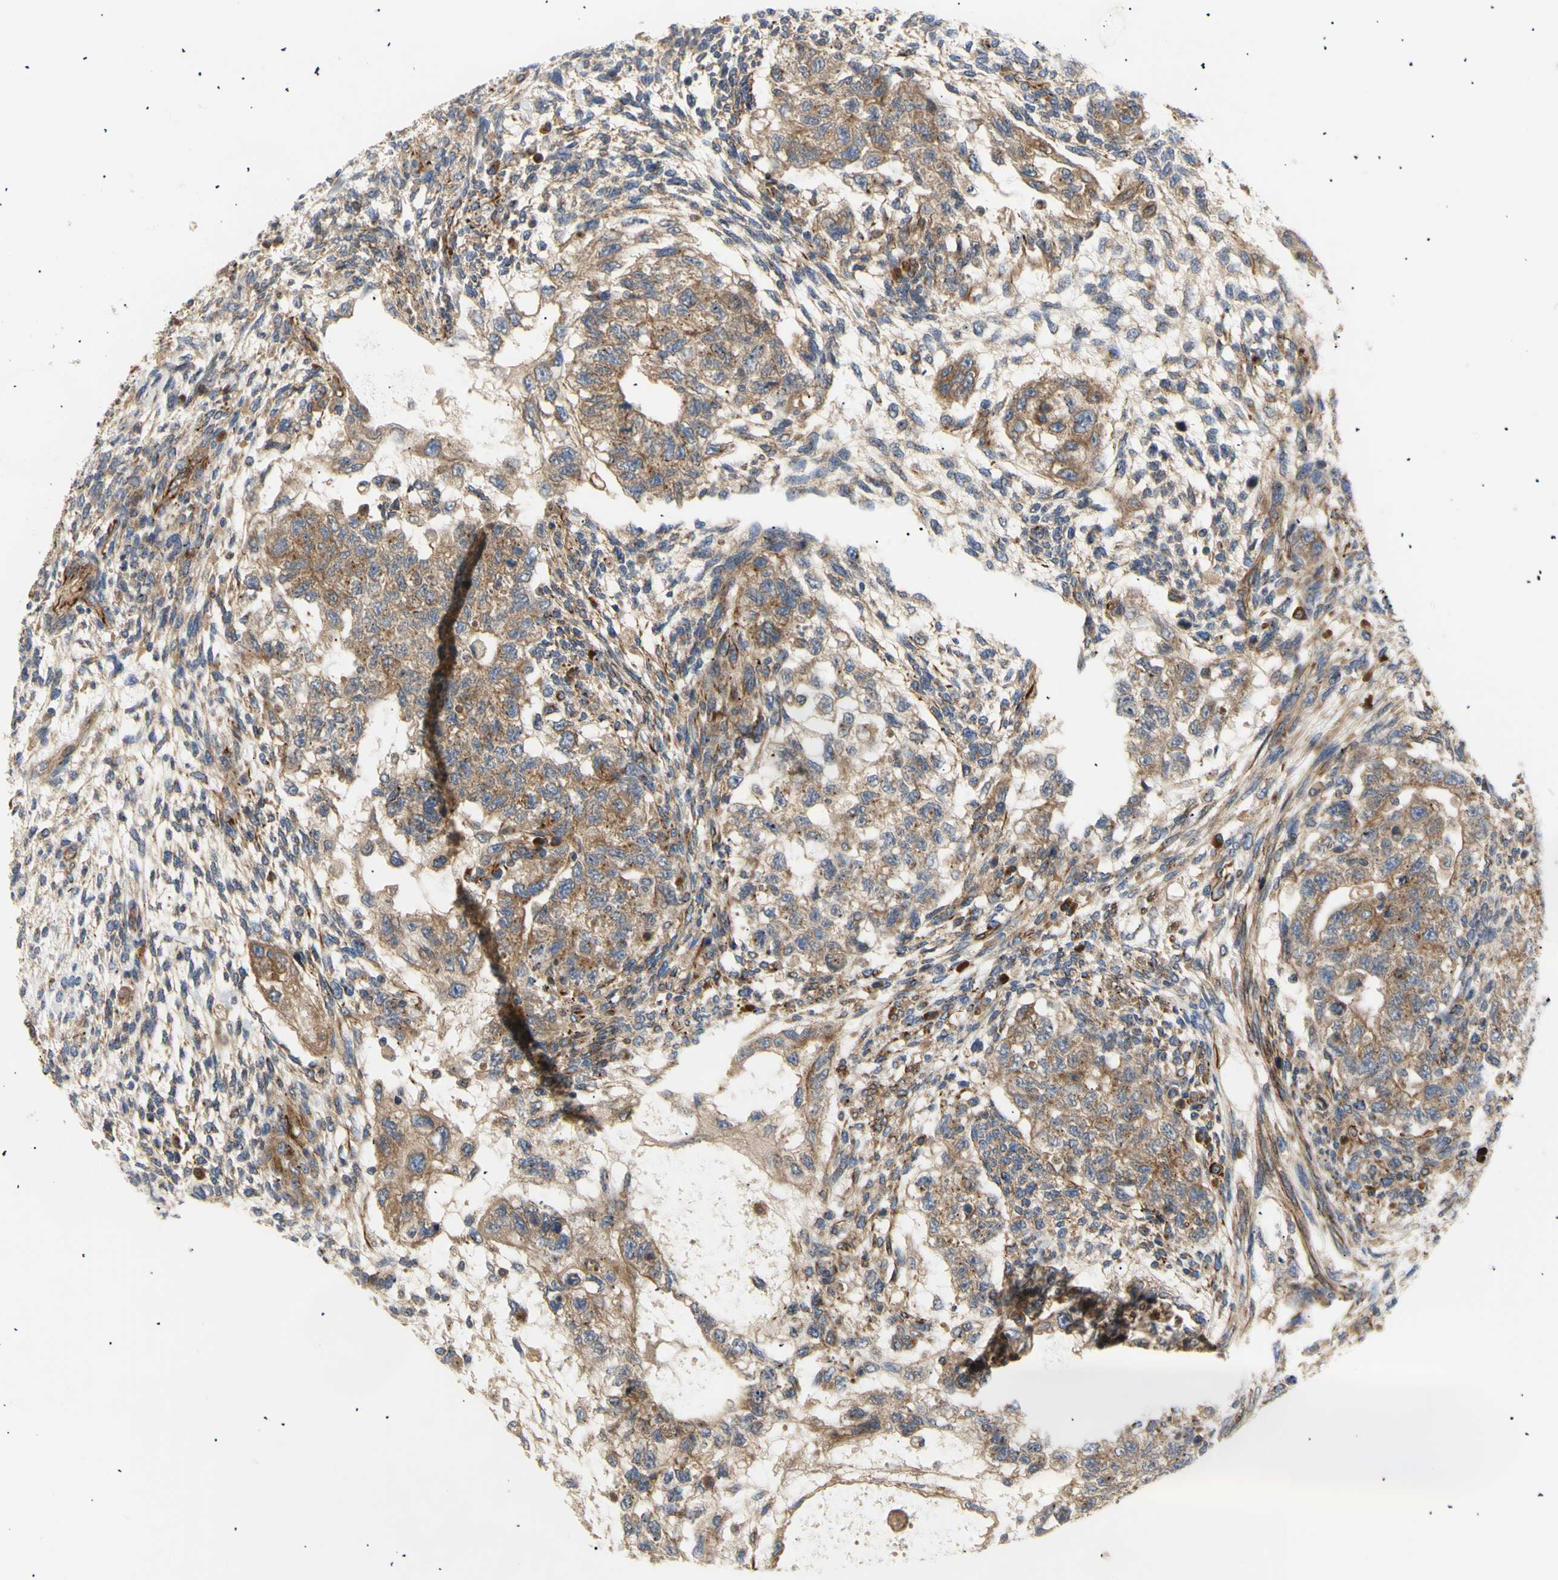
{"staining": {"intensity": "moderate", "quantity": "25%-75%", "location": "cytoplasmic/membranous"}, "tissue": "testis cancer", "cell_type": "Tumor cells", "image_type": "cancer", "snomed": [{"axis": "morphology", "description": "Normal tissue, NOS"}, {"axis": "morphology", "description": "Carcinoma, Embryonal, NOS"}, {"axis": "topography", "description": "Testis"}], "caption": "Embryonal carcinoma (testis) stained for a protein (brown) shows moderate cytoplasmic/membranous positive positivity in approximately 25%-75% of tumor cells.", "gene": "TUBG2", "patient": {"sex": "male", "age": 36}}